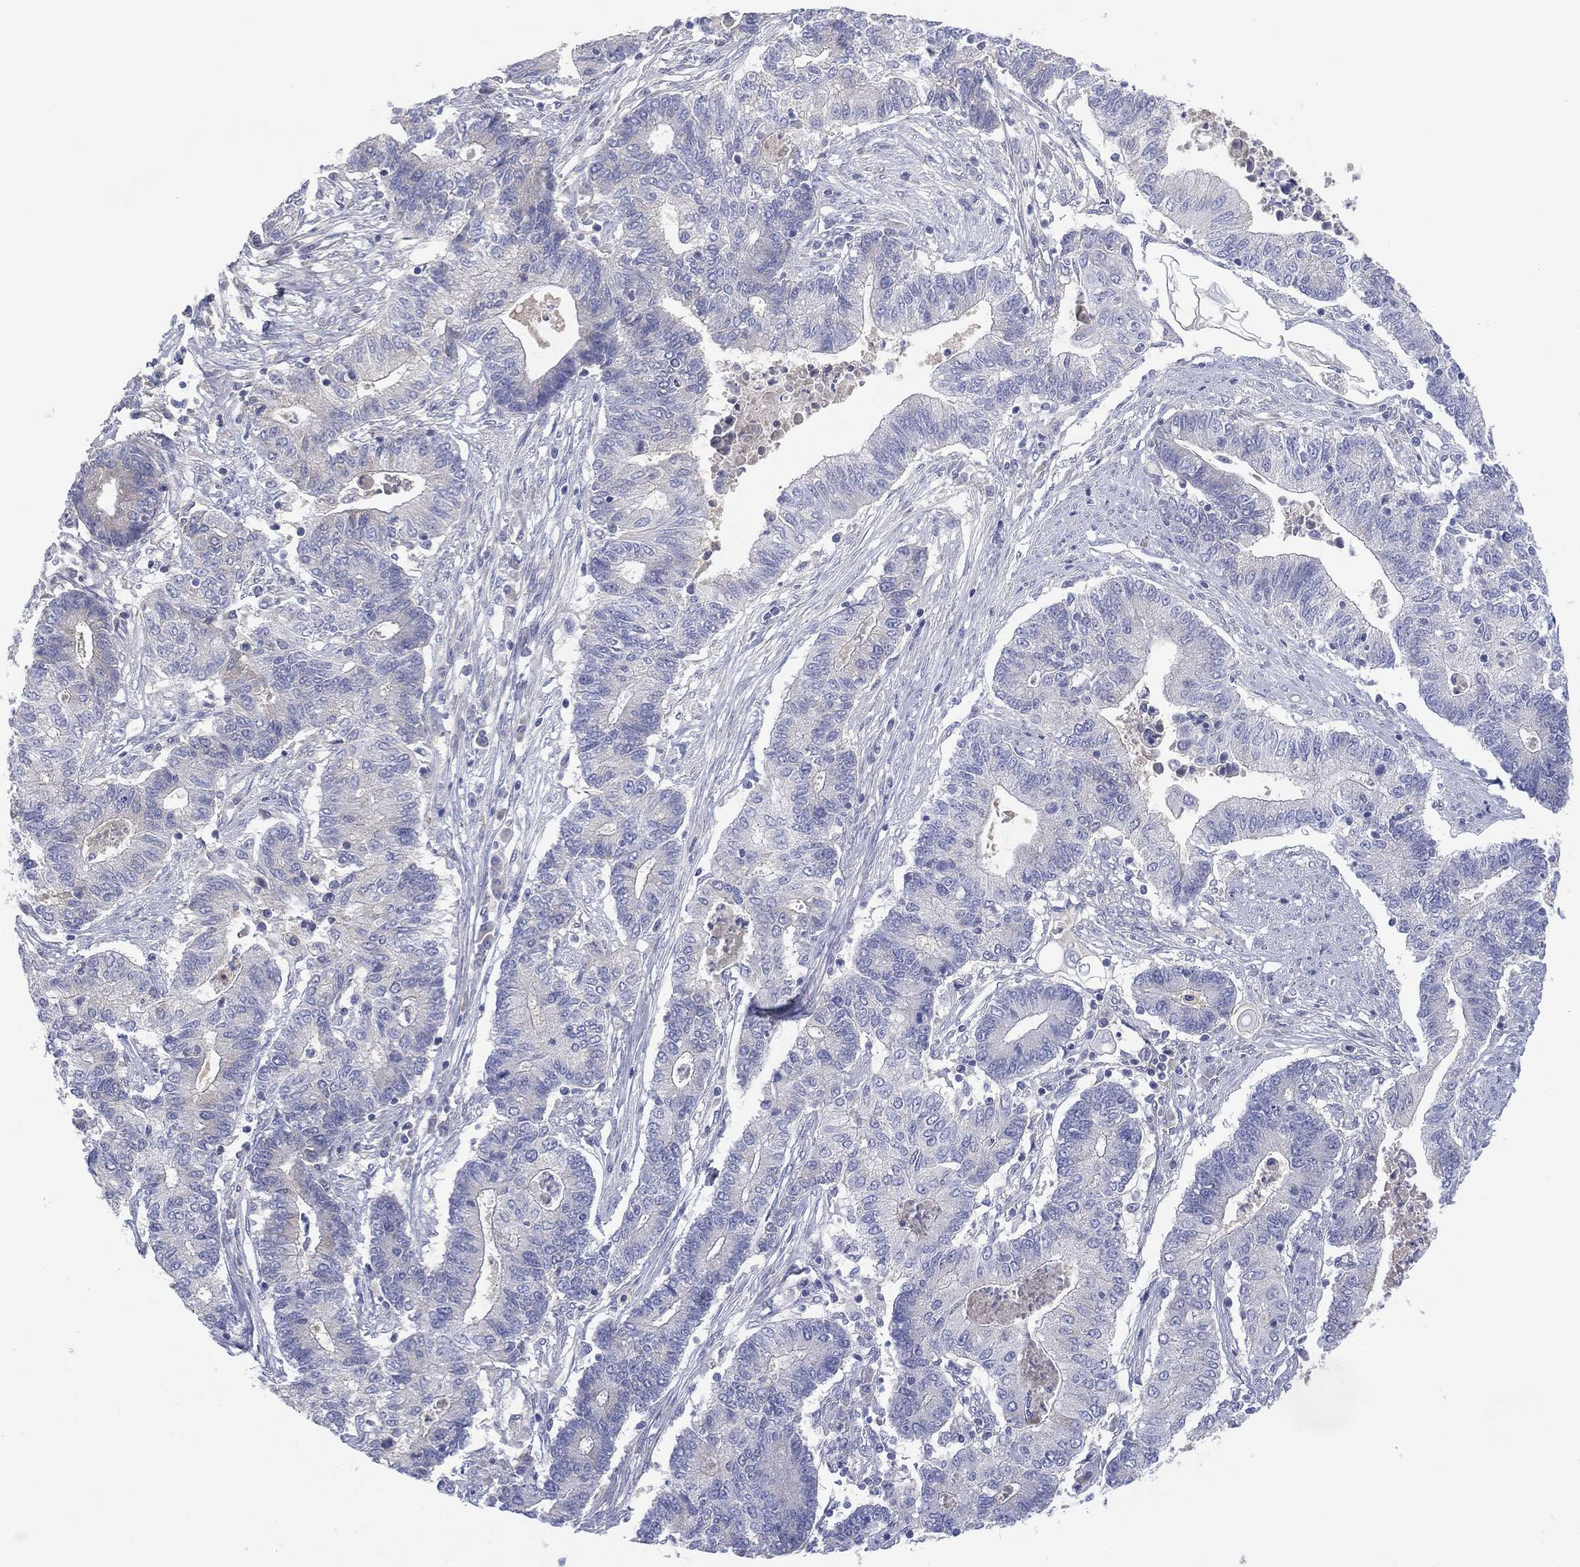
{"staining": {"intensity": "negative", "quantity": "none", "location": "none"}, "tissue": "endometrial cancer", "cell_type": "Tumor cells", "image_type": "cancer", "snomed": [{"axis": "morphology", "description": "Adenocarcinoma, NOS"}, {"axis": "topography", "description": "Uterus"}, {"axis": "topography", "description": "Endometrium"}], "caption": "Endometrial adenocarcinoma was stained to show a protein in brown. There is no significant staining in tumor cells.", "gene": "CYP2D6", "patient": {"sex": "female", "age": 54}}